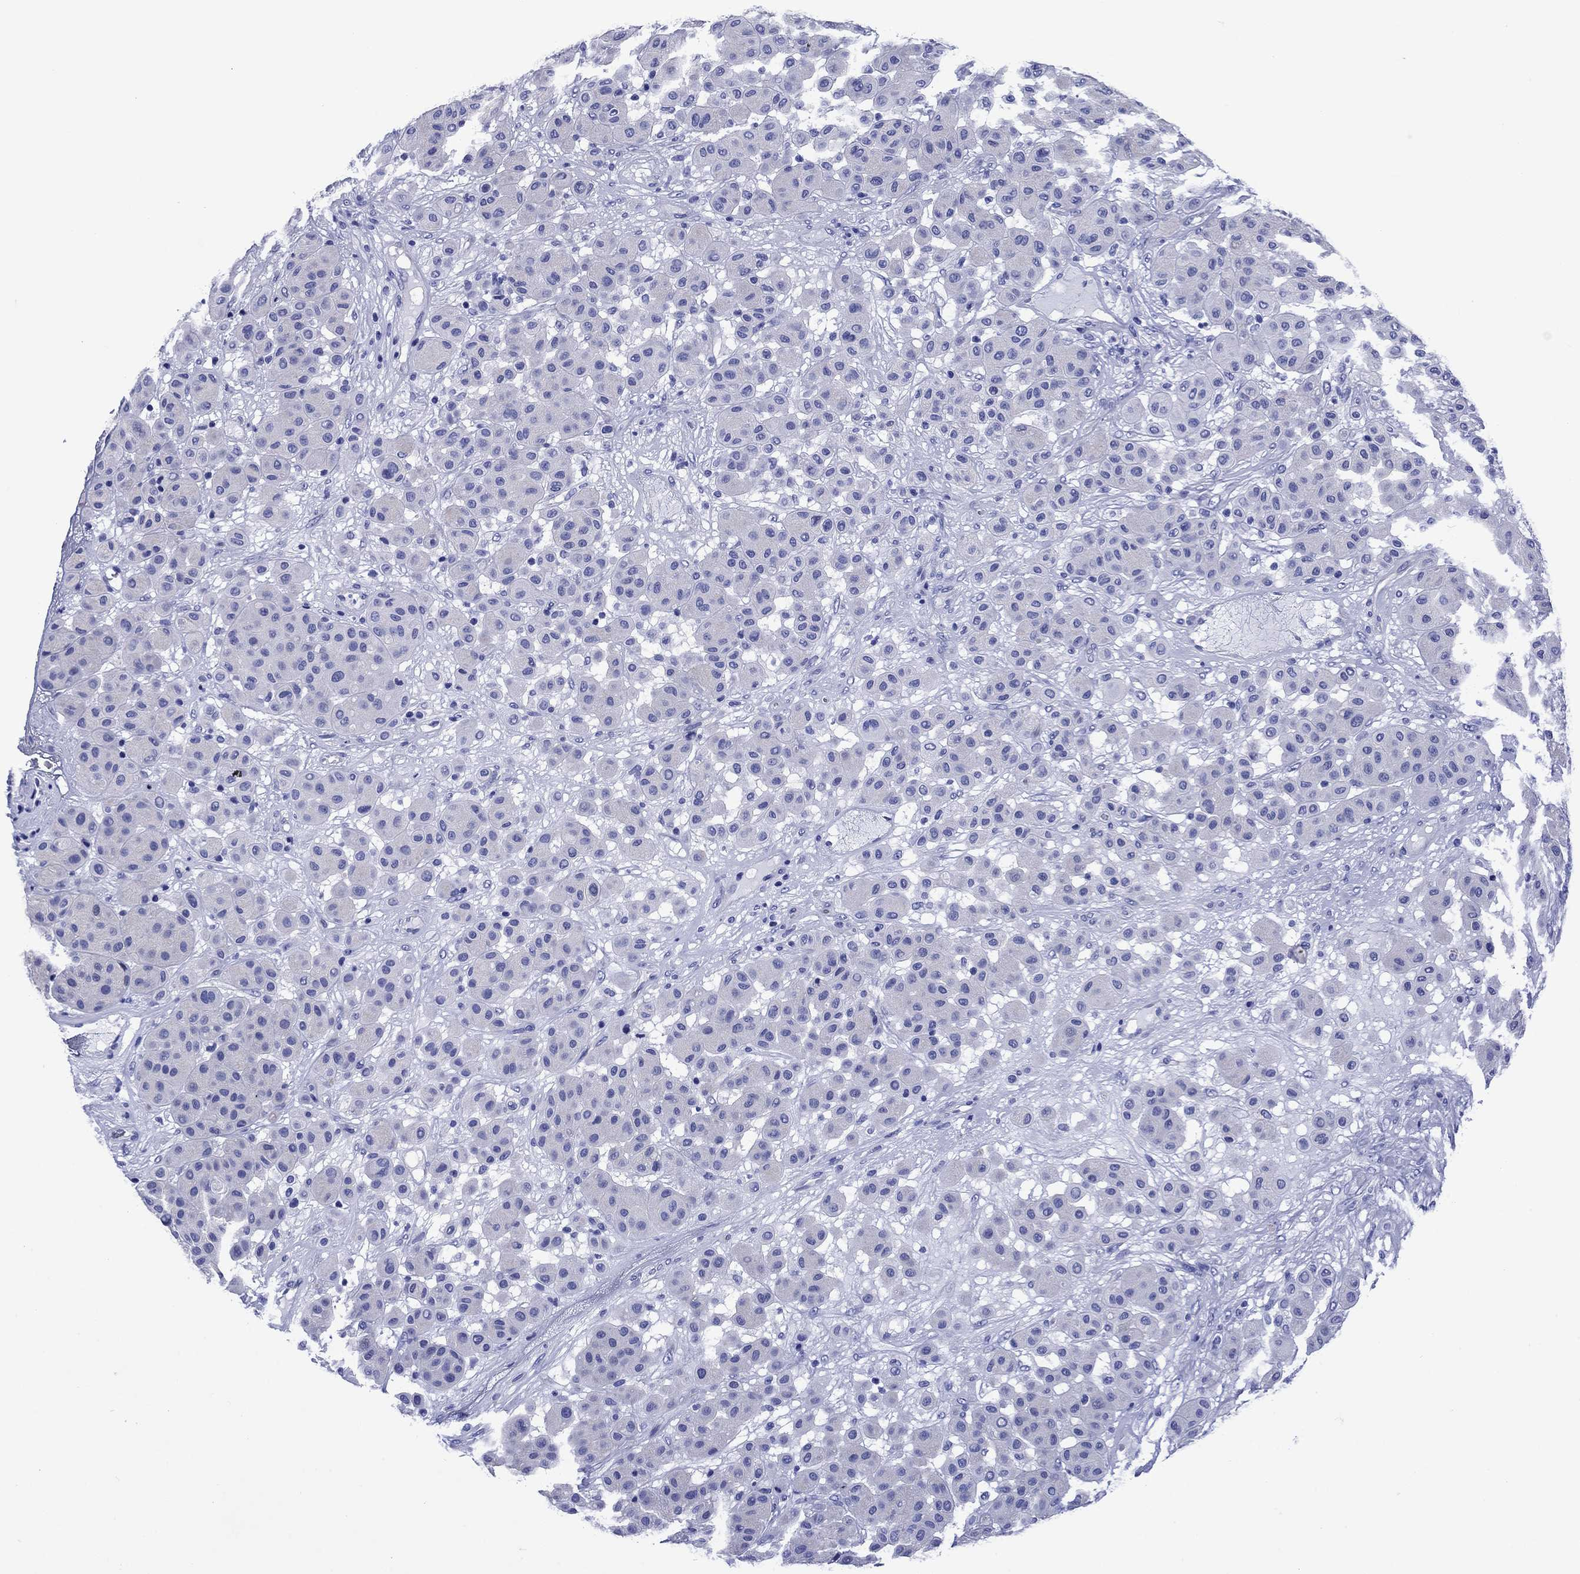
{"staining": {"intensity": "negative", "quantity": "none", "location": "none"}, "tissue": "melanoma", "cell_type": "Tumor cells", "image_type": "cancer", "snomed": [{"axis": "morphology", "description": "Malignant melanoma, Metastatic site"}, {"axis": "topography", "description": "Smooth muscle"}], "caption": "Photomicrograph shows no significant protein staining in tumor cells of melanoma.", "gene": "SLC1A2", "patient": {"sex": "male", "age": 41}}